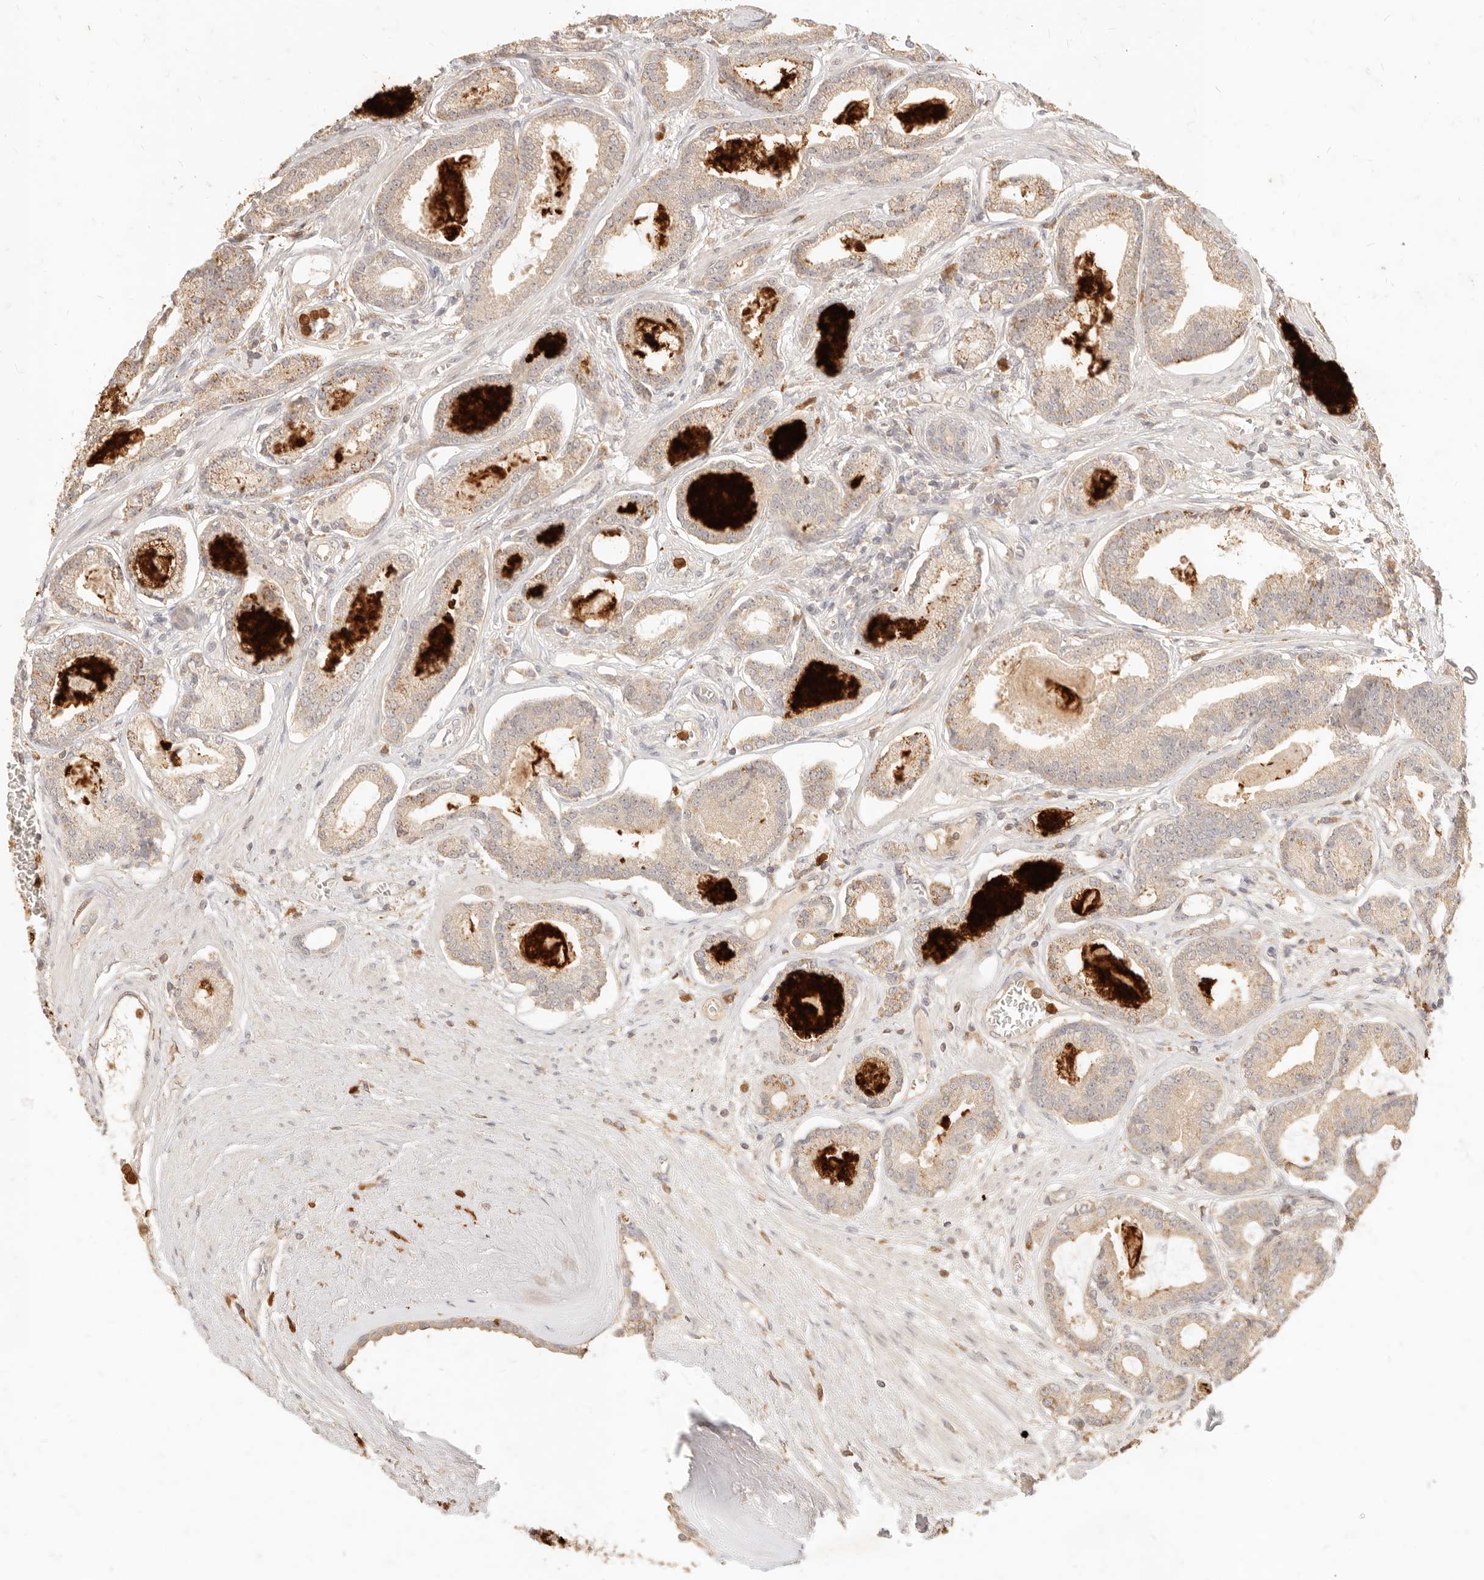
{"staining": {"intensity": "weak", "quantity": ">75%", "location": "cytoplasmic/membranous"}, "tissue": "prostate cancer", "cell_type": "Tumor cells", "image_type": "cancer", "snomed": [{"axis": "morphology", "description": "Adenocarcinoma, Low grade"}, {"axis": "topography", "description": "Prostate"}], "caption": "Adenocarcinoma (low-grade) (prostate) stained with a protein marker shows weak staining in tumor cells.", "gene": "TMTC2", "patient": {"sex": "male", "age": 60}}